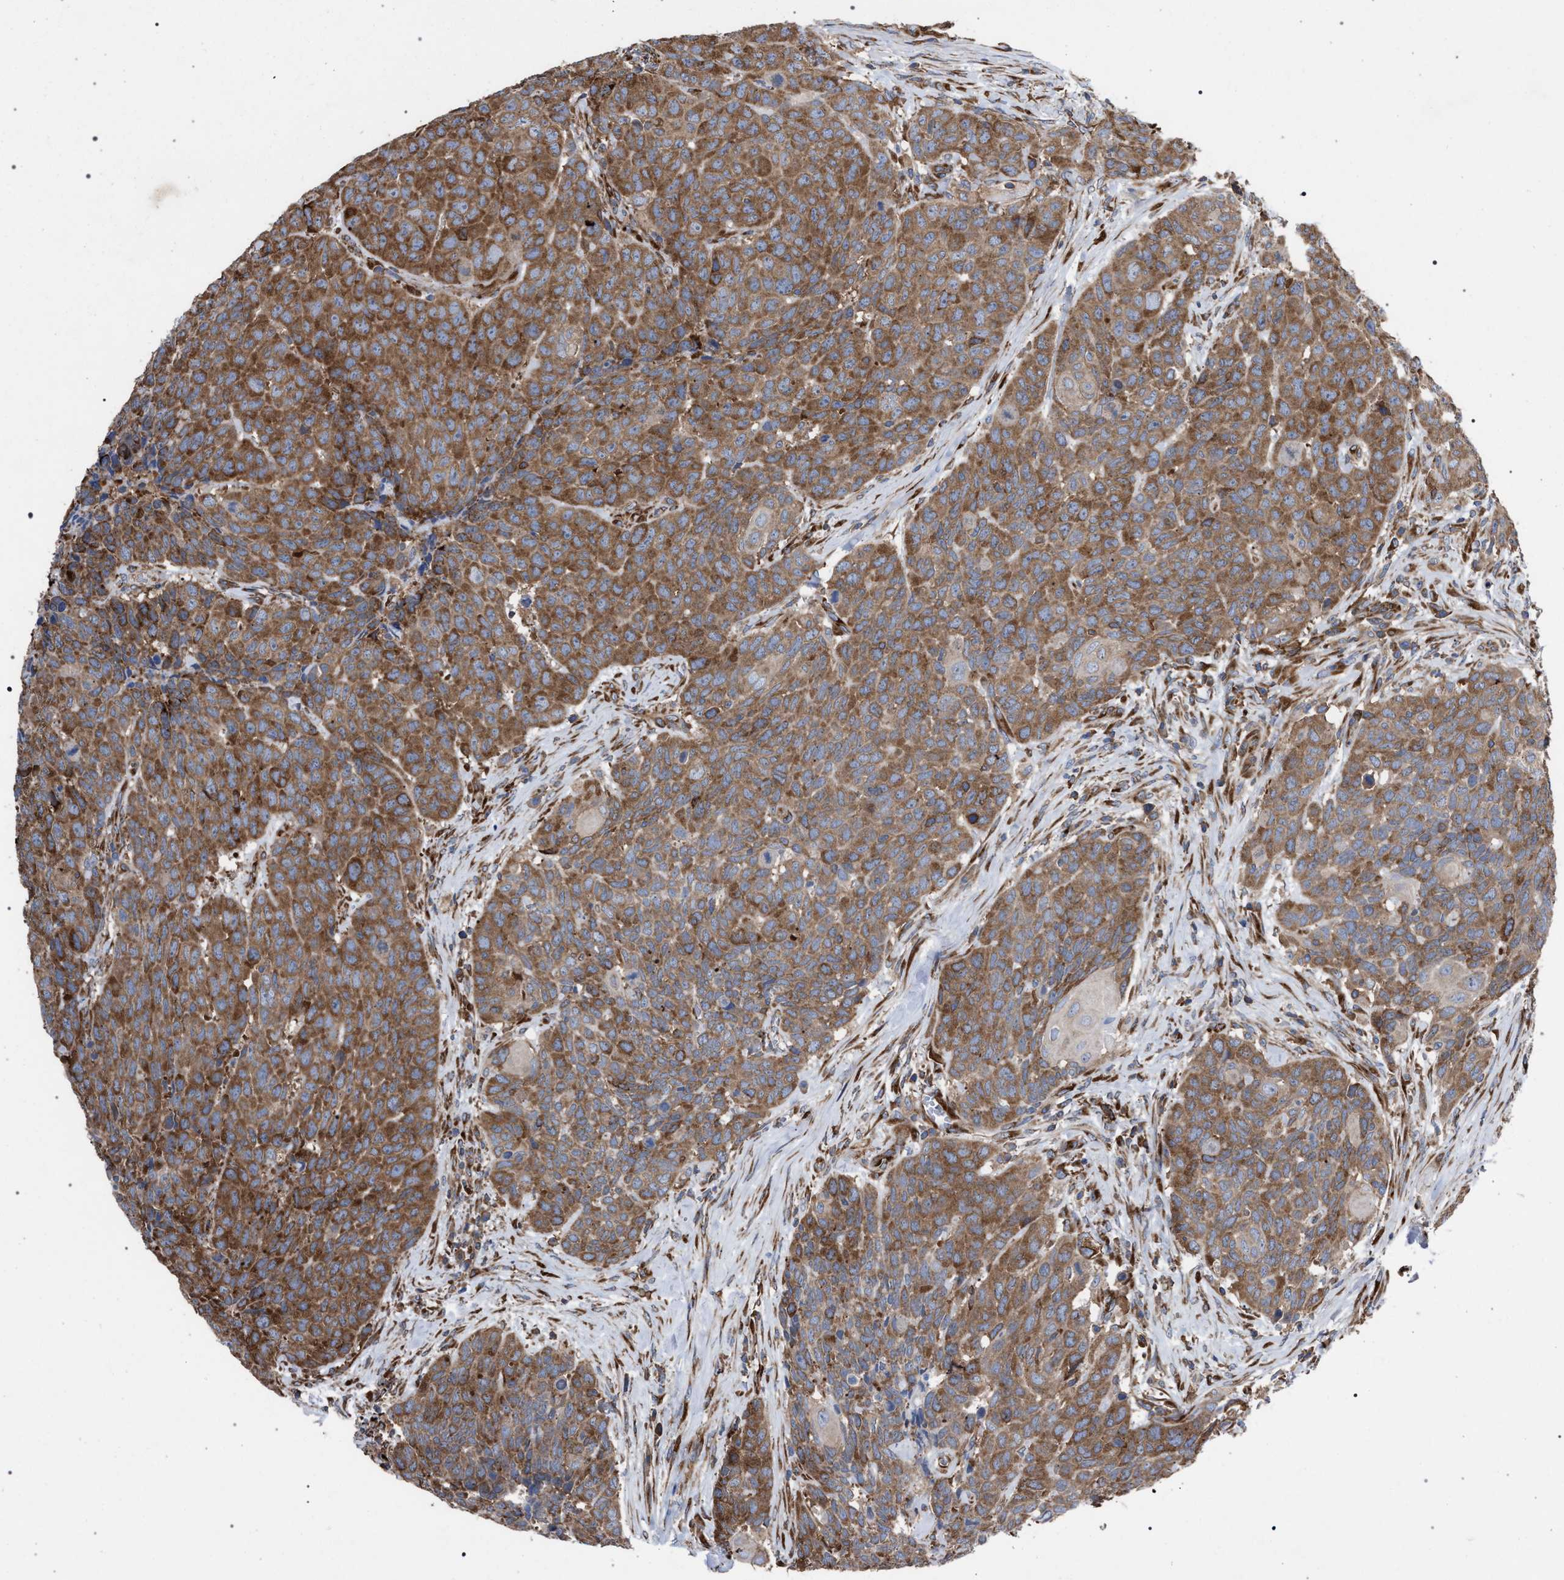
{"staining": {"intensity": "moderate", "quantity": ">75%", "location": "cytoplasmic/membranous"}, "tissue": "head and neck cancer", "cell_type": "Tumor cells", "image_type": "cancer", "snomed": [{"axis": "morphology", "description": "Squamous cell carcinoma, NOS"}, {"axis": "topography", "description": "Head-Neck"}], "caption": "This histopathology image demonstrates IHC staining of human head and neck squamous cell carcinoma, with medium moderate cytoplasmic/membranous positivity in approximately >75% of tumor cells.", "gene": "CDR2L", "patient": {"sex": "male", "age": 66}}